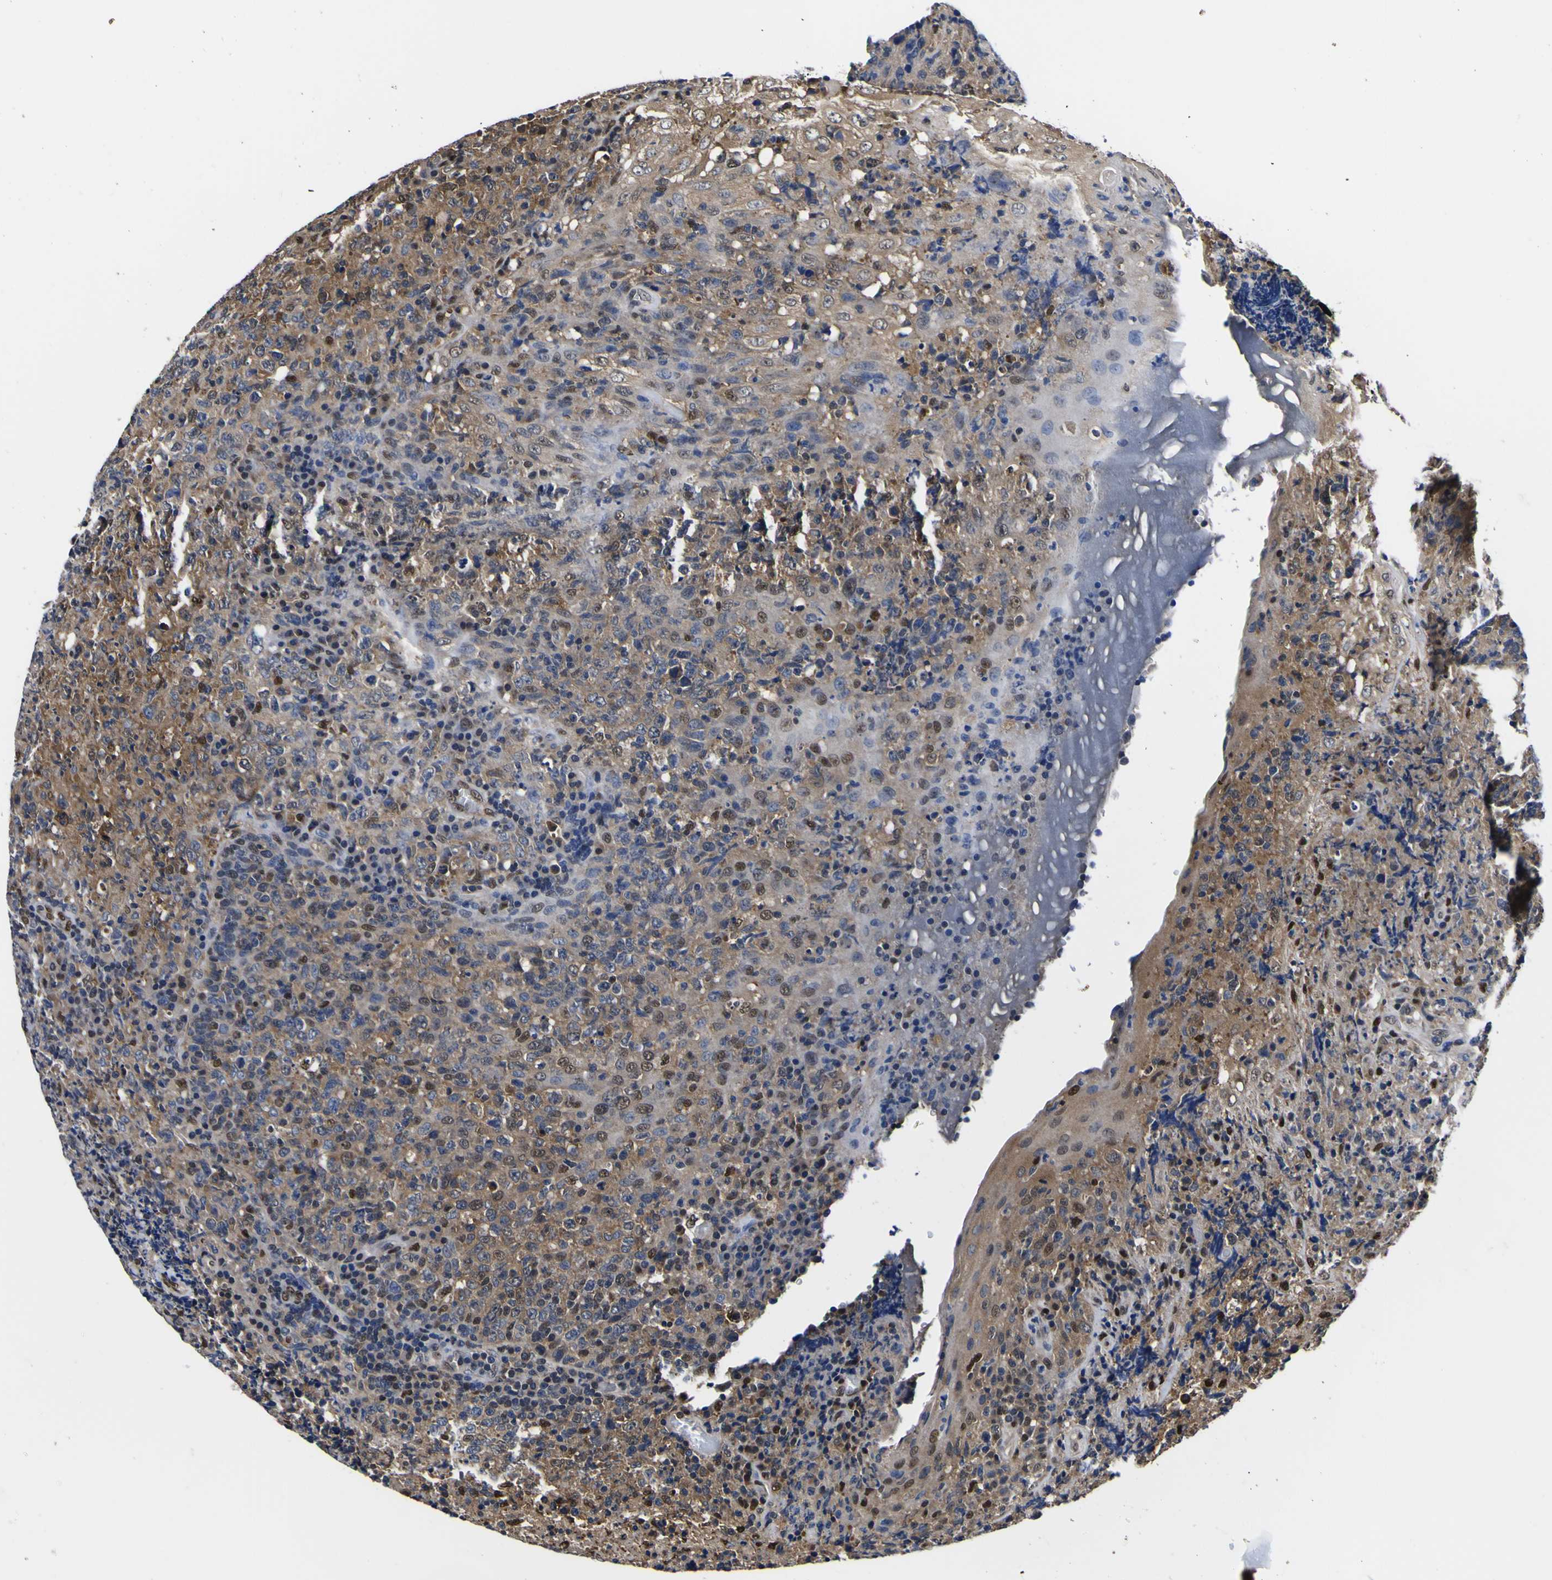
{"staining": {"intensity": "moderate", "quantity": "25%-75%", "location": "cytoplasmic/membranous,nuclear"}, "tissue": "lymphoma", "cell_type": "Tumor cells", "image_type": "cancer", "snomed": [{"axis": "morphology", "description": "Malignant lymphoma, non-Hodgkin's type, High grade"}, {"axis": "topography", "description": "Tonsil"}], "caption": "Protein expression analysis of human high-grade malignant lymphoma, non-Hodgkin's type reveals moderate cytoplasmic/membranous and nuclear staining in about 25%-75% of tumor cells.", "gene": "FAM110B", "patient": {"sex": "female", "age": 36}}